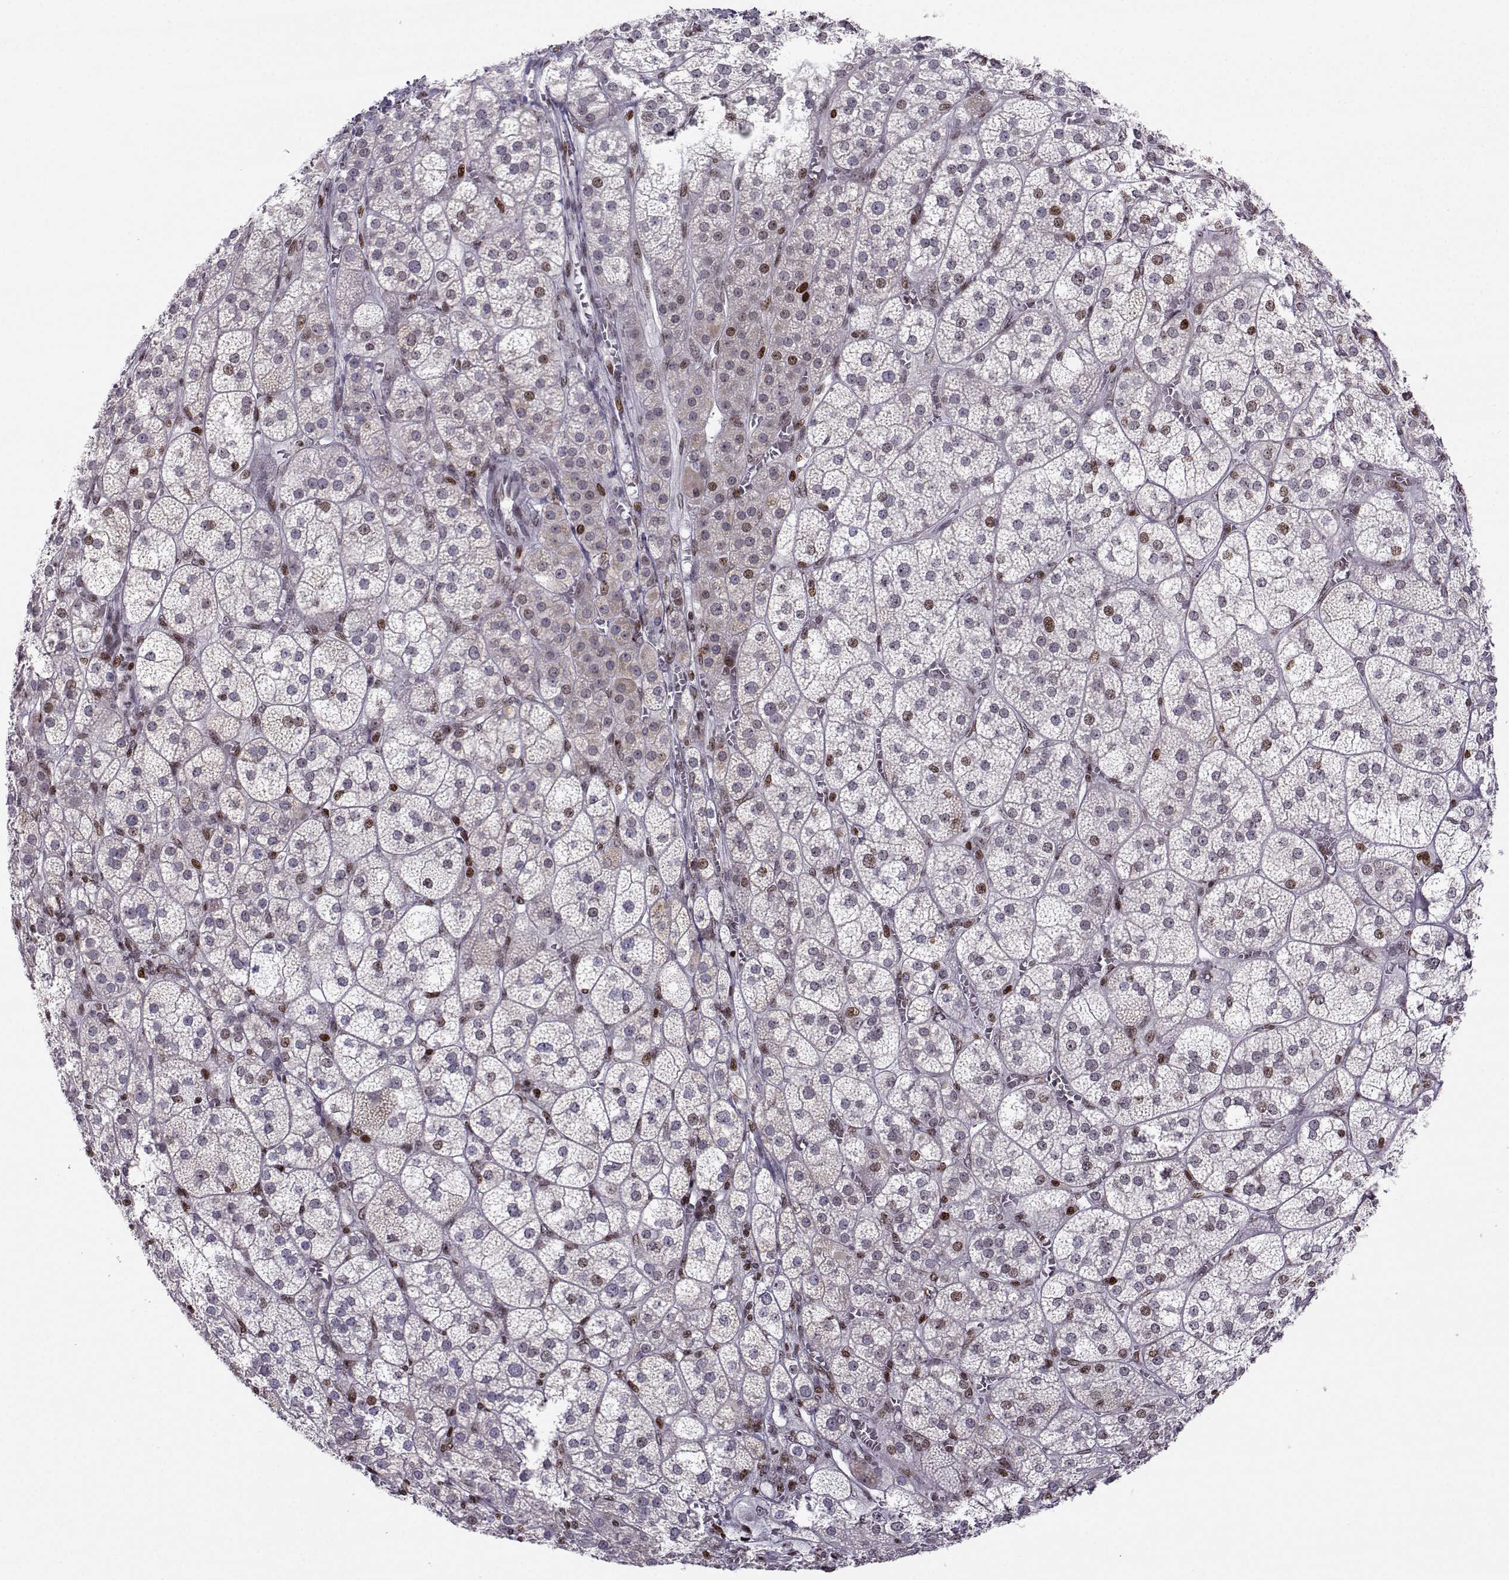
{"staining": {"intensity": "moderate", "quantity": "<25%", "location": "nuclear"}, "tissue": "adrenal gland", "cell_type": "Glandular cells", "image_type": "normal", "snomed": [{"axis": "morphology", "description": "Normal tissue, NOS"}, {"axis": "topography", "description": "Adrenal gland"}], "caption": "Brown immunohistochemical staining in benign adrenal gland displays moderate nuclear expression in about <25% of glandular cells. The staining was performed using DAB (3,3'-diaminobenzidine) to visualize the protein expression in brown, while the nuclei were stained in blue with hematoxylin (Magnification: 20x).", "gene": "ZNF19", "patient": {"sex": "female", "age": 60}}